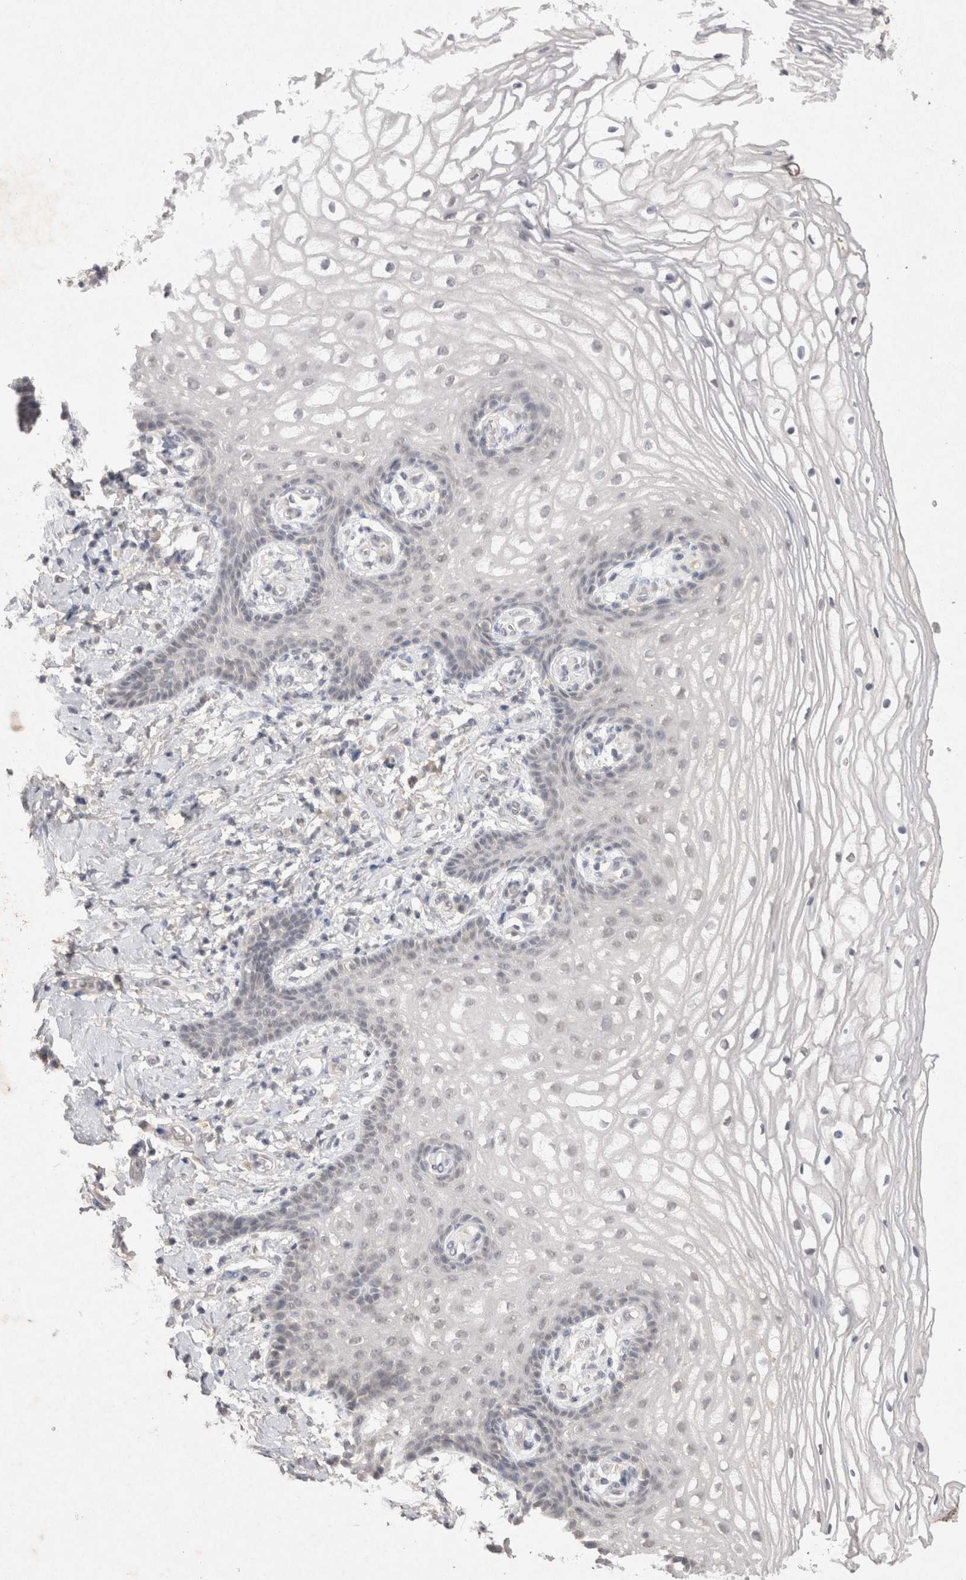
{"staining": {"intensity": "negative", "quantity": "none", "location": "none"}, "tissue": "vagina", "cell_type": "Squamous epithelial cells", "image_type": "normal", "snomed": [{"axis": "morphology", "description": "Normal tissue, NOS"}, {"axis": "topography", "description": "Vagina"}], "caption": "The image shows no staining of squamous epithelial cells in normal vagina.", "gene": "LYVE1", "patient": {"sex": "female", "age": 60}}